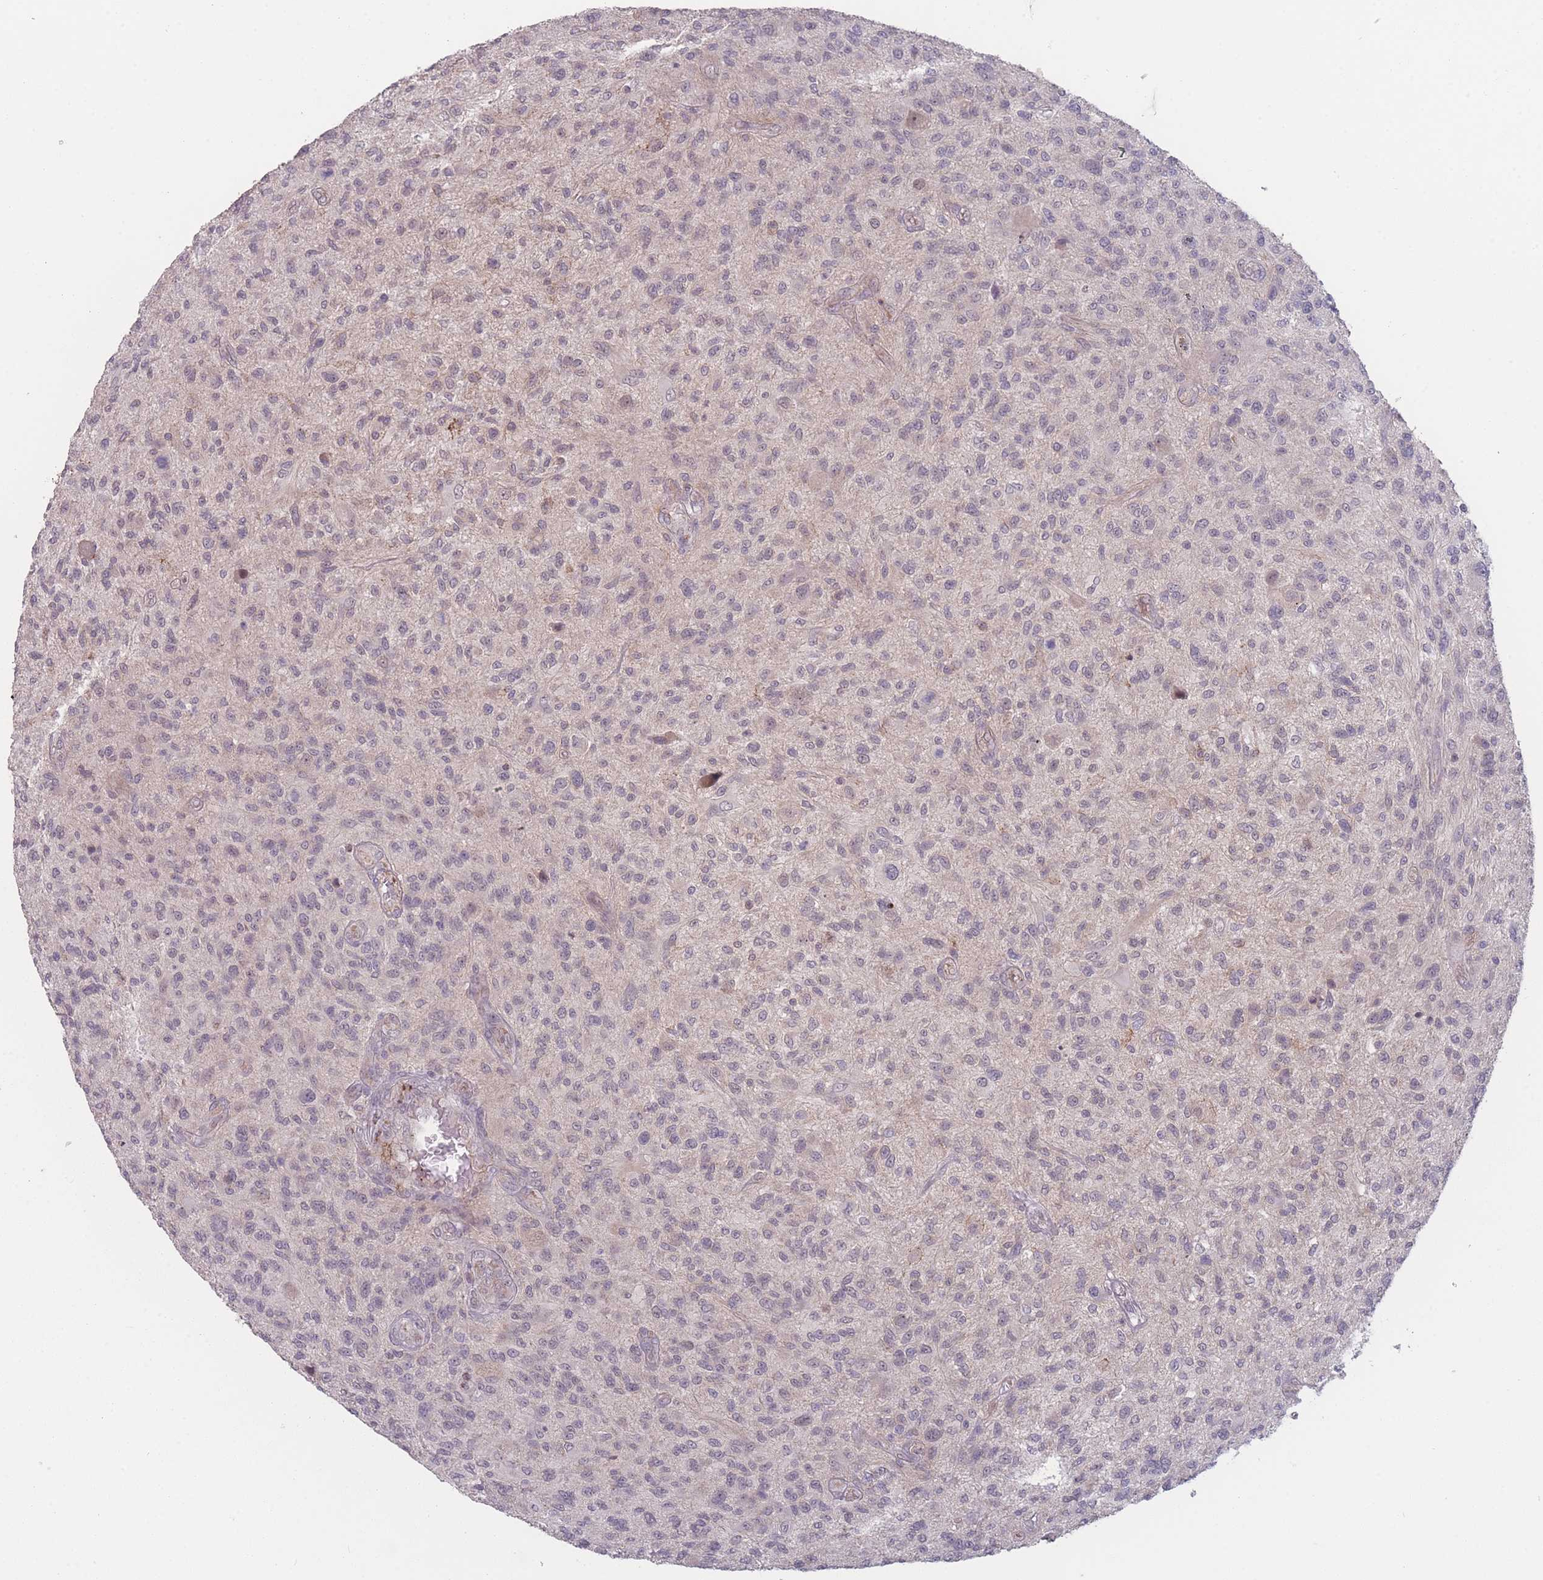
{"staining": {"intensity": "weak", "quantity": "<25%", "location": "nuclear"}, "tissue": "glioma", "cell_type": "Tumor cells", "image_type": "cancer", "snomed": [{"axis": "morphology", "description": "Glioma, malignant, High grade"}, {"axis": "topography", "description": "Brain"}], "caption": "The micrograph shows no staining of tumor cells in malignant high-grade glioma.", "gene": "TMEM232", "patient": {"sex": "male", "age": 47}}